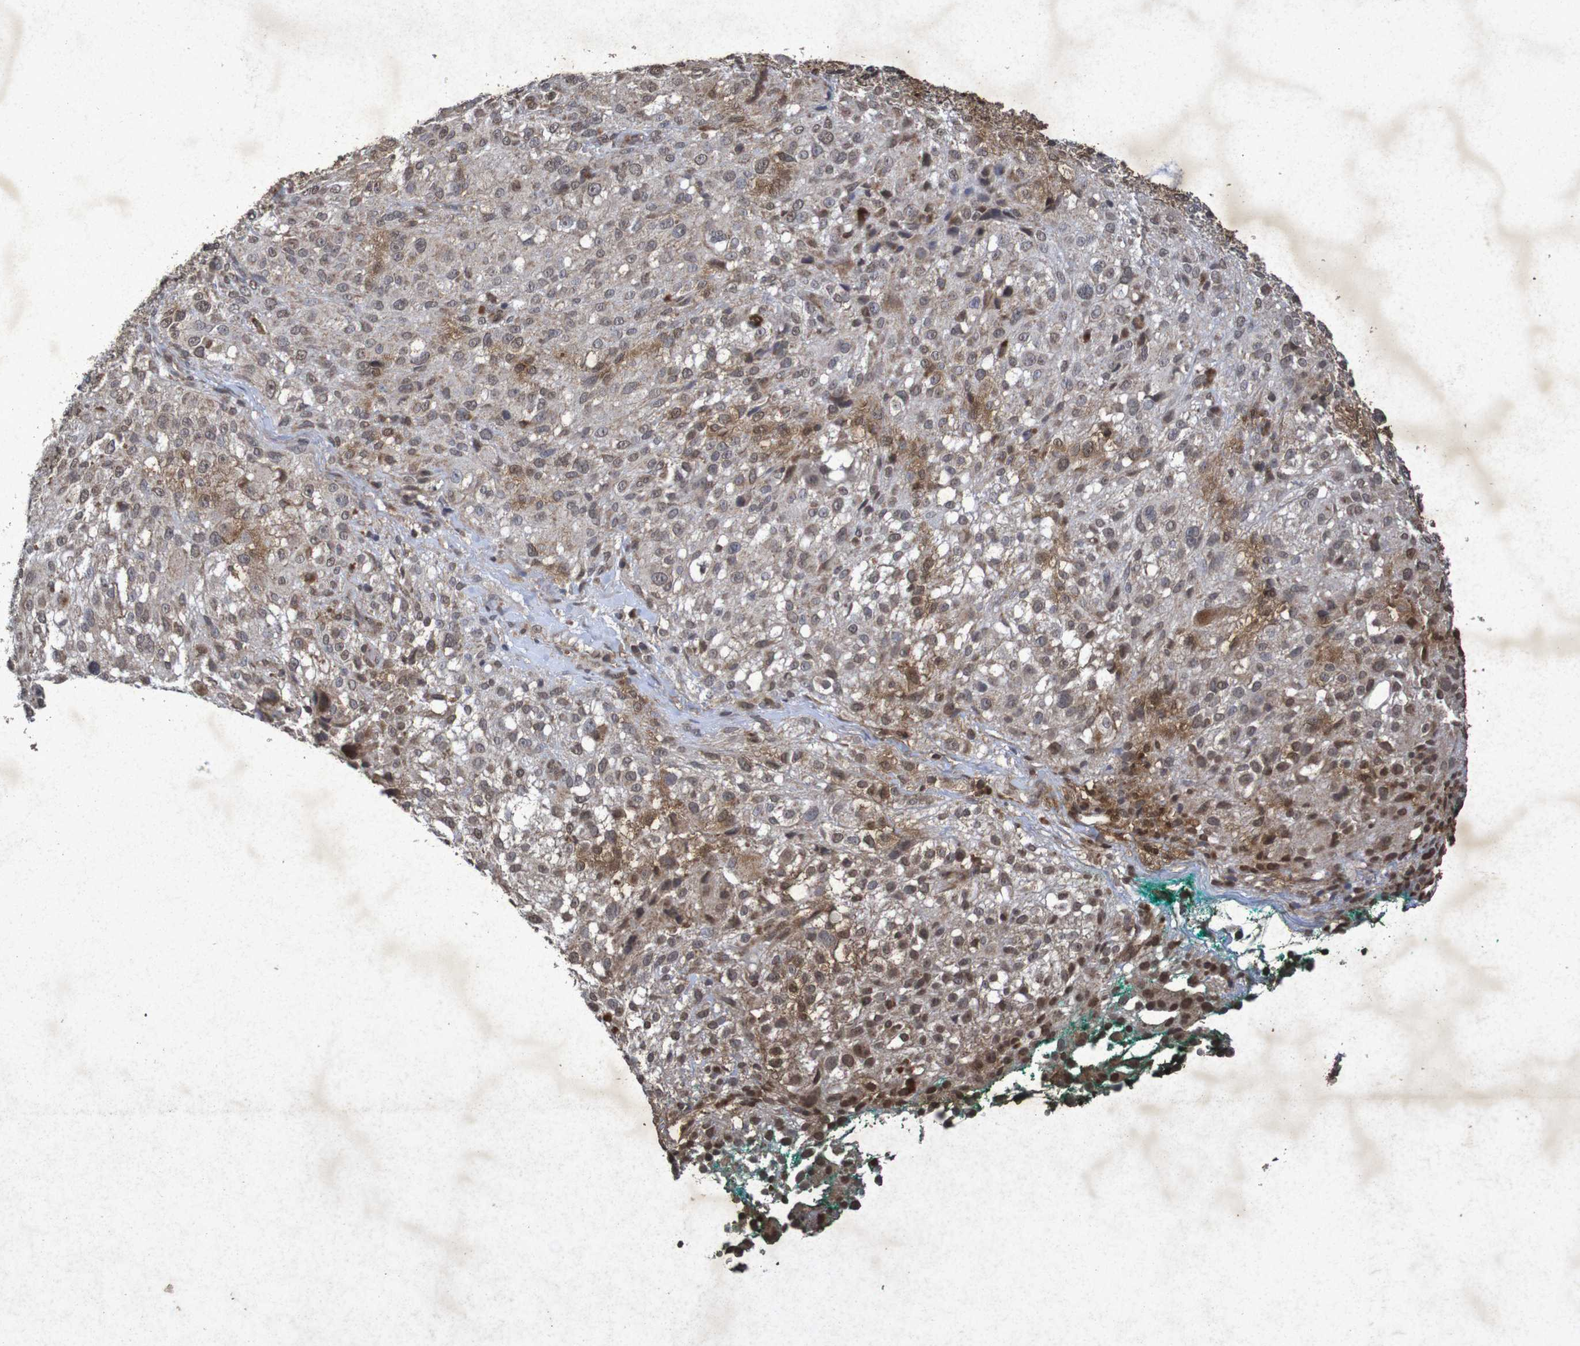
{"staining": {"intensity": "moderate", "quantity": "25%-75%", "location": "cytoplasmic/membranous,nuclear"}, "tissue": "melanoma", "cell_type": "Tumor cells", "image_type": "cancer", "snomed": [{"axis": "morphology", "description": "Necrosis, NOS"}, {"axis": "morphology", "description": "Malignant melanoma, NOS"}, {"axis": "topography", "description": "Skin"}], "caption": "Tumor cells reveal medium levels of moderate cytoplasmic/membranous and nuclear expression in approximately 25%-75% of cells in human malignant melanoma.", "gene": "GUCY1A2", "patient": {"sex": "female", "age": 87}}